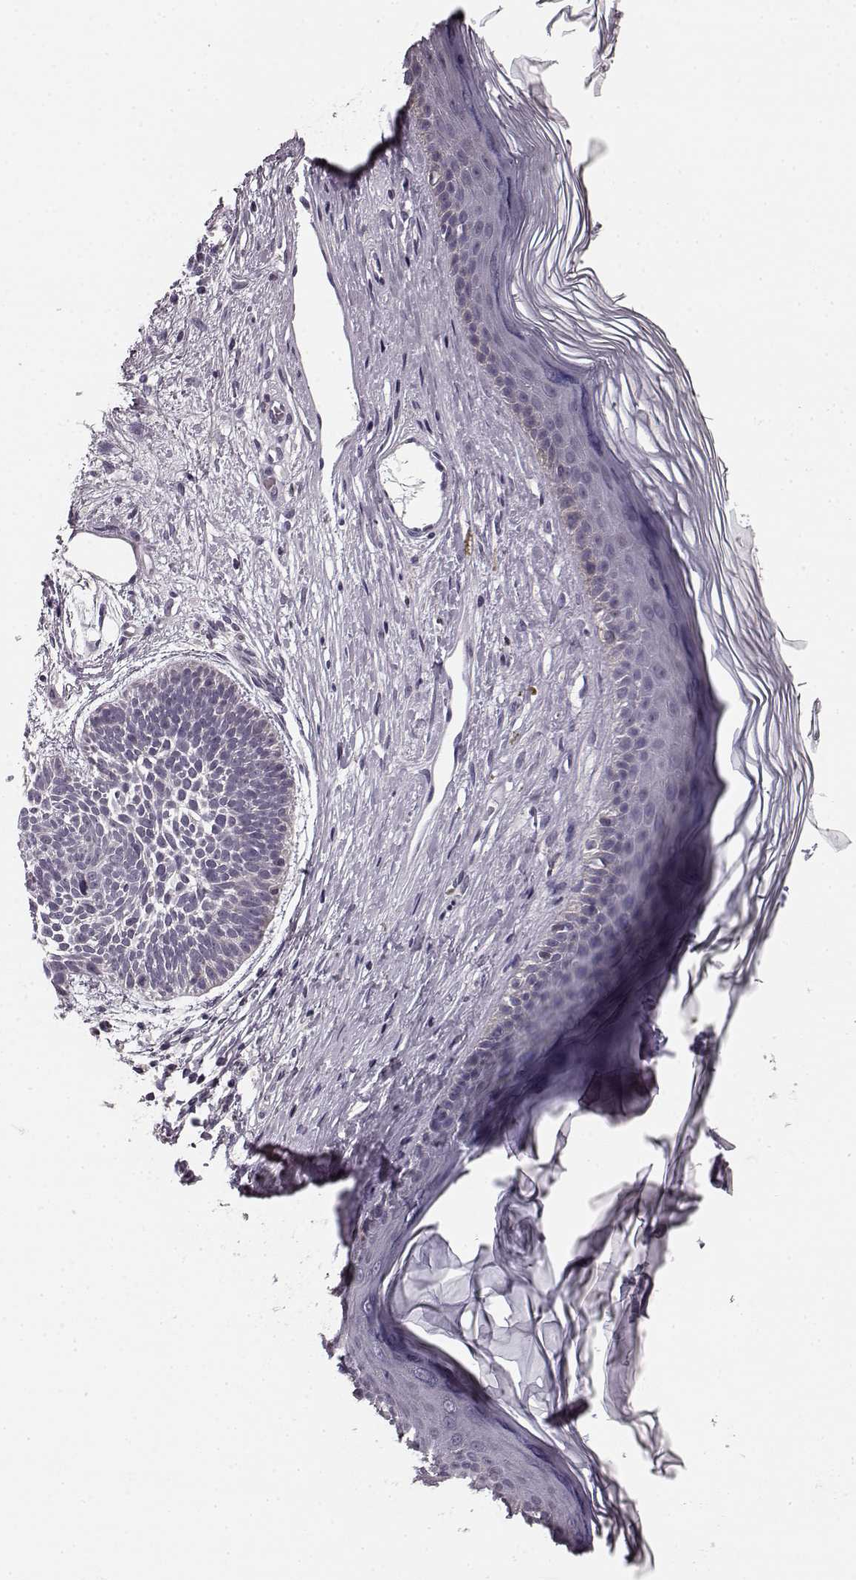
{"staining": {"intensity": "negative", "quantity": "none", "location": "none"}, "tissue": "skin cancer", "cell_type": "Tumor cells", "image_type": "cancer", "snomed": [{"axis": "morphology", "description": "Basal cell carcinoma"}, {"axis": "topography", "description": "Skin"}], "caption": "DAB (3,3'-diaminobenzidine) immunohistochemical staining of skin basal cell carcinoma demonstrates no significant positivity in tumor cells. (DAB IHC visualized using brightfield microscopy, high magnification).", "gene": "FAM234B", "patient": {"sex": "male", "age": 85}}